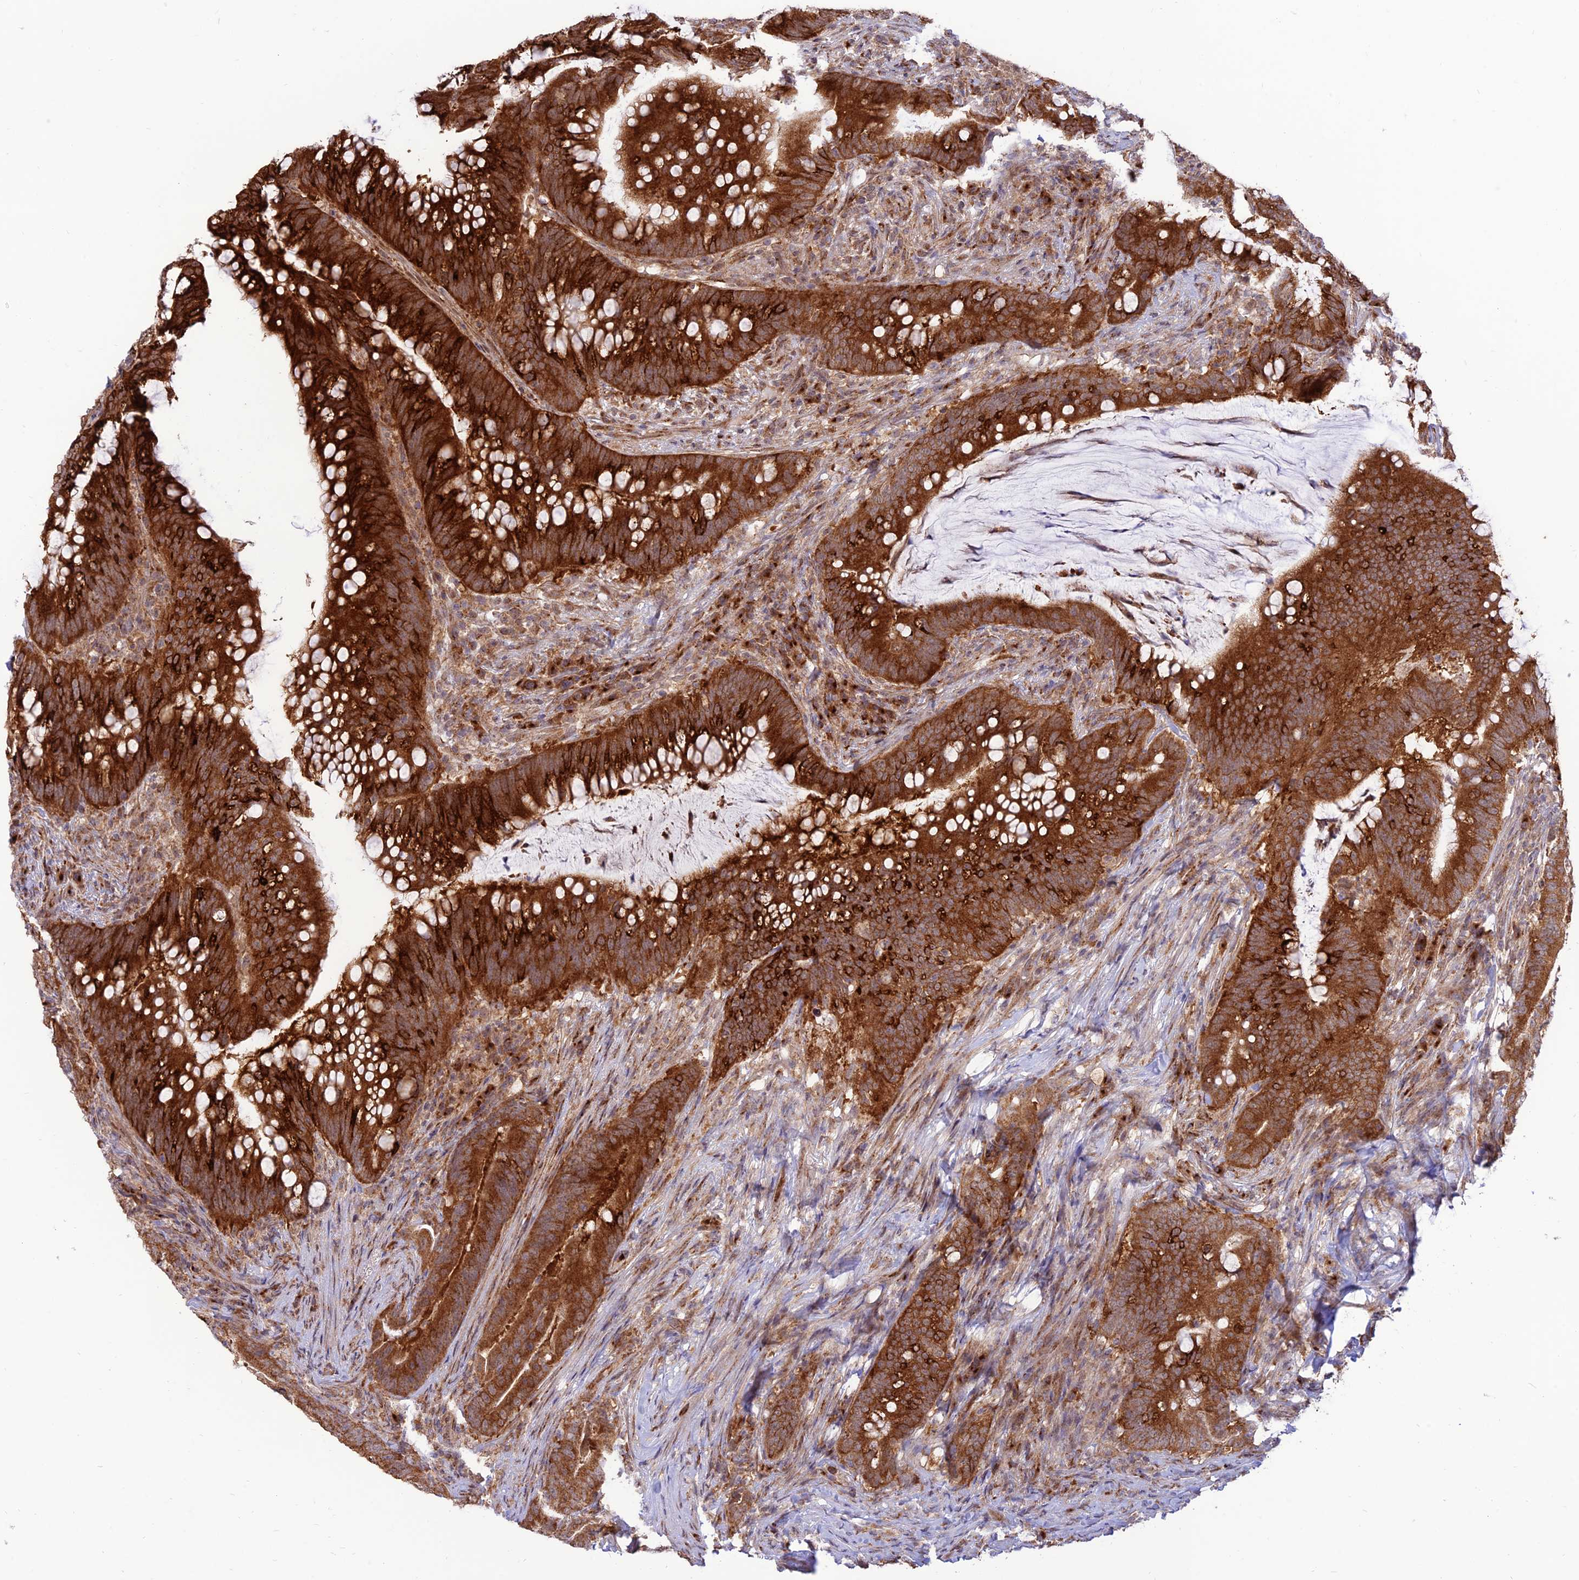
{"staining": {"intensity": "strong", "quantity": ">75%", "location": "cytoplasmic/membranous"}, "tissue": "colorectal cancer", "cell_type": "Tumor cells", "image_type": "cancer", "snomed": [{"axis": "morphology", "description": "Adenocarcinoma, NOS"}, {"axis": "topography", "description": "Colon"}], "caption": "Adenocarcinoma (colorectal) stained for a protein demonstrates strong cytoplasmic/membranous positivity in tumor cells. Nuclei are stained in blue.", "gene": "GOLGA3", "patient": {"sex": "female", "age": 66}}